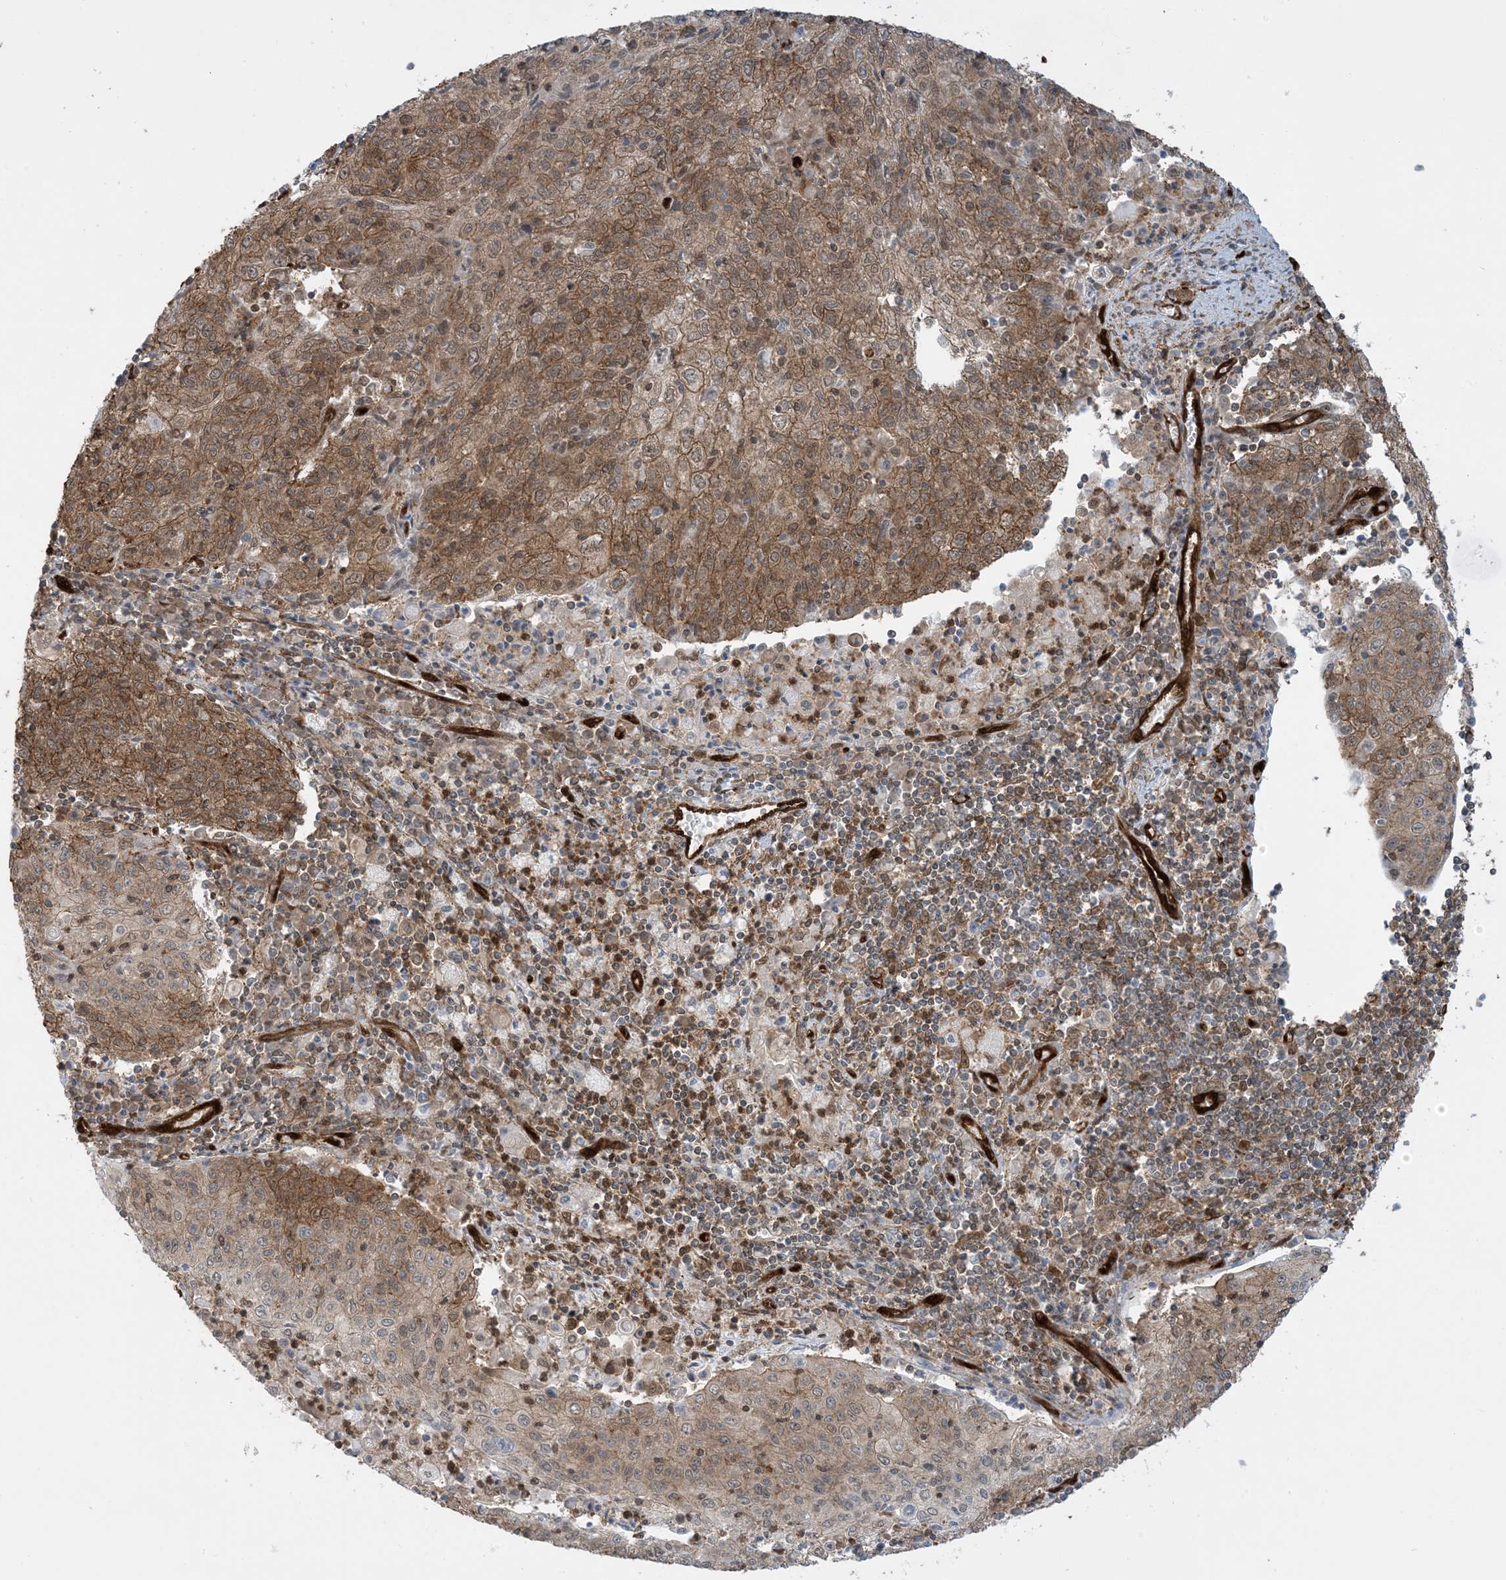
{"staining": {"intensity": "moderate", "quantity": ">75%", "location": "cytoplasmic/membranous"}, "tissue": "cervical cancer", "cell_type": "Tumor cells", "image_type": "cancer", "snomed": [{"axis": "morphology", "description": "Squamous cell carcinoma, NOS"}, {"axis": "topography", "description": "Cervix"}], "caption": "Tumor cells exhibit moderate cytoplasmic/membranous positivity in about >75% of cells in cervical cancer. The staining is performed using DAB brown chromogen to label protein expression. The nuclei are counter-stained blue using hematoxylin.", "gene": "PPM1F", "patient": {"sex": "female", "age": 48}}